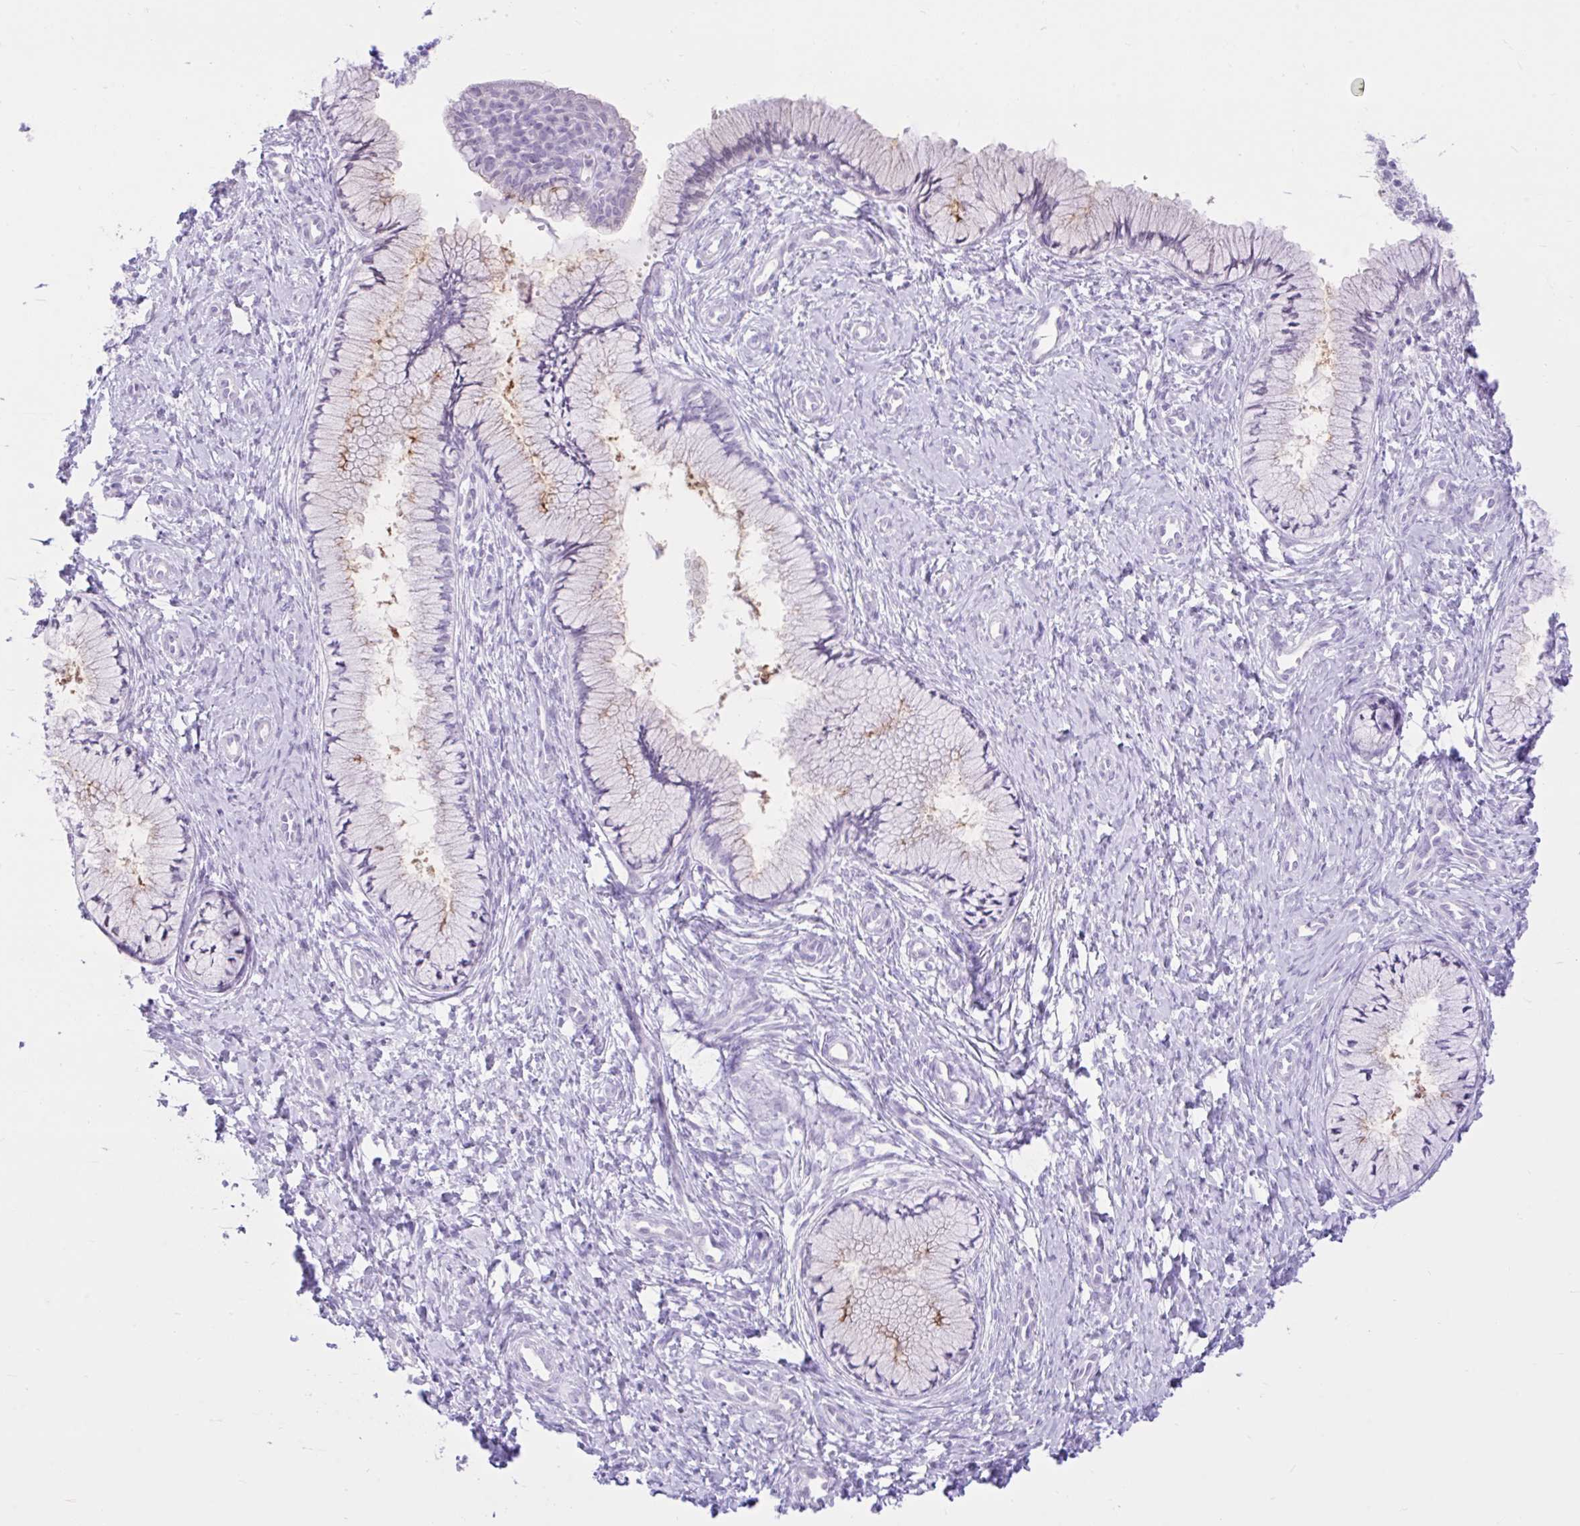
{"staining": {"intensity": "moderate", "quantity": "<25%", "location": "cytoplasmic/membranous"}, "tissue": "cervix", "cell_type": "Glandular cells", "image_type": "normal", "snomed": [{"axis": "morphology", "description": "Normal tissue, NOS"}, {"axis": "topography", "description": "Cervix"}], "caption": "Immunohistochemistry (IHC) (DAB (3,3'-diaminobenzidine)) staining of benign cervix reveals moderate cytoplasmic/membranous protein positivity in about <25% of glandular cells. The protein is stained brown, and the nuclei are stained in blue (DAB IHC with brightfield microscopy, high magnification).", "gene": "REEP1", "patient": {"sex": "female", "age": 37}}